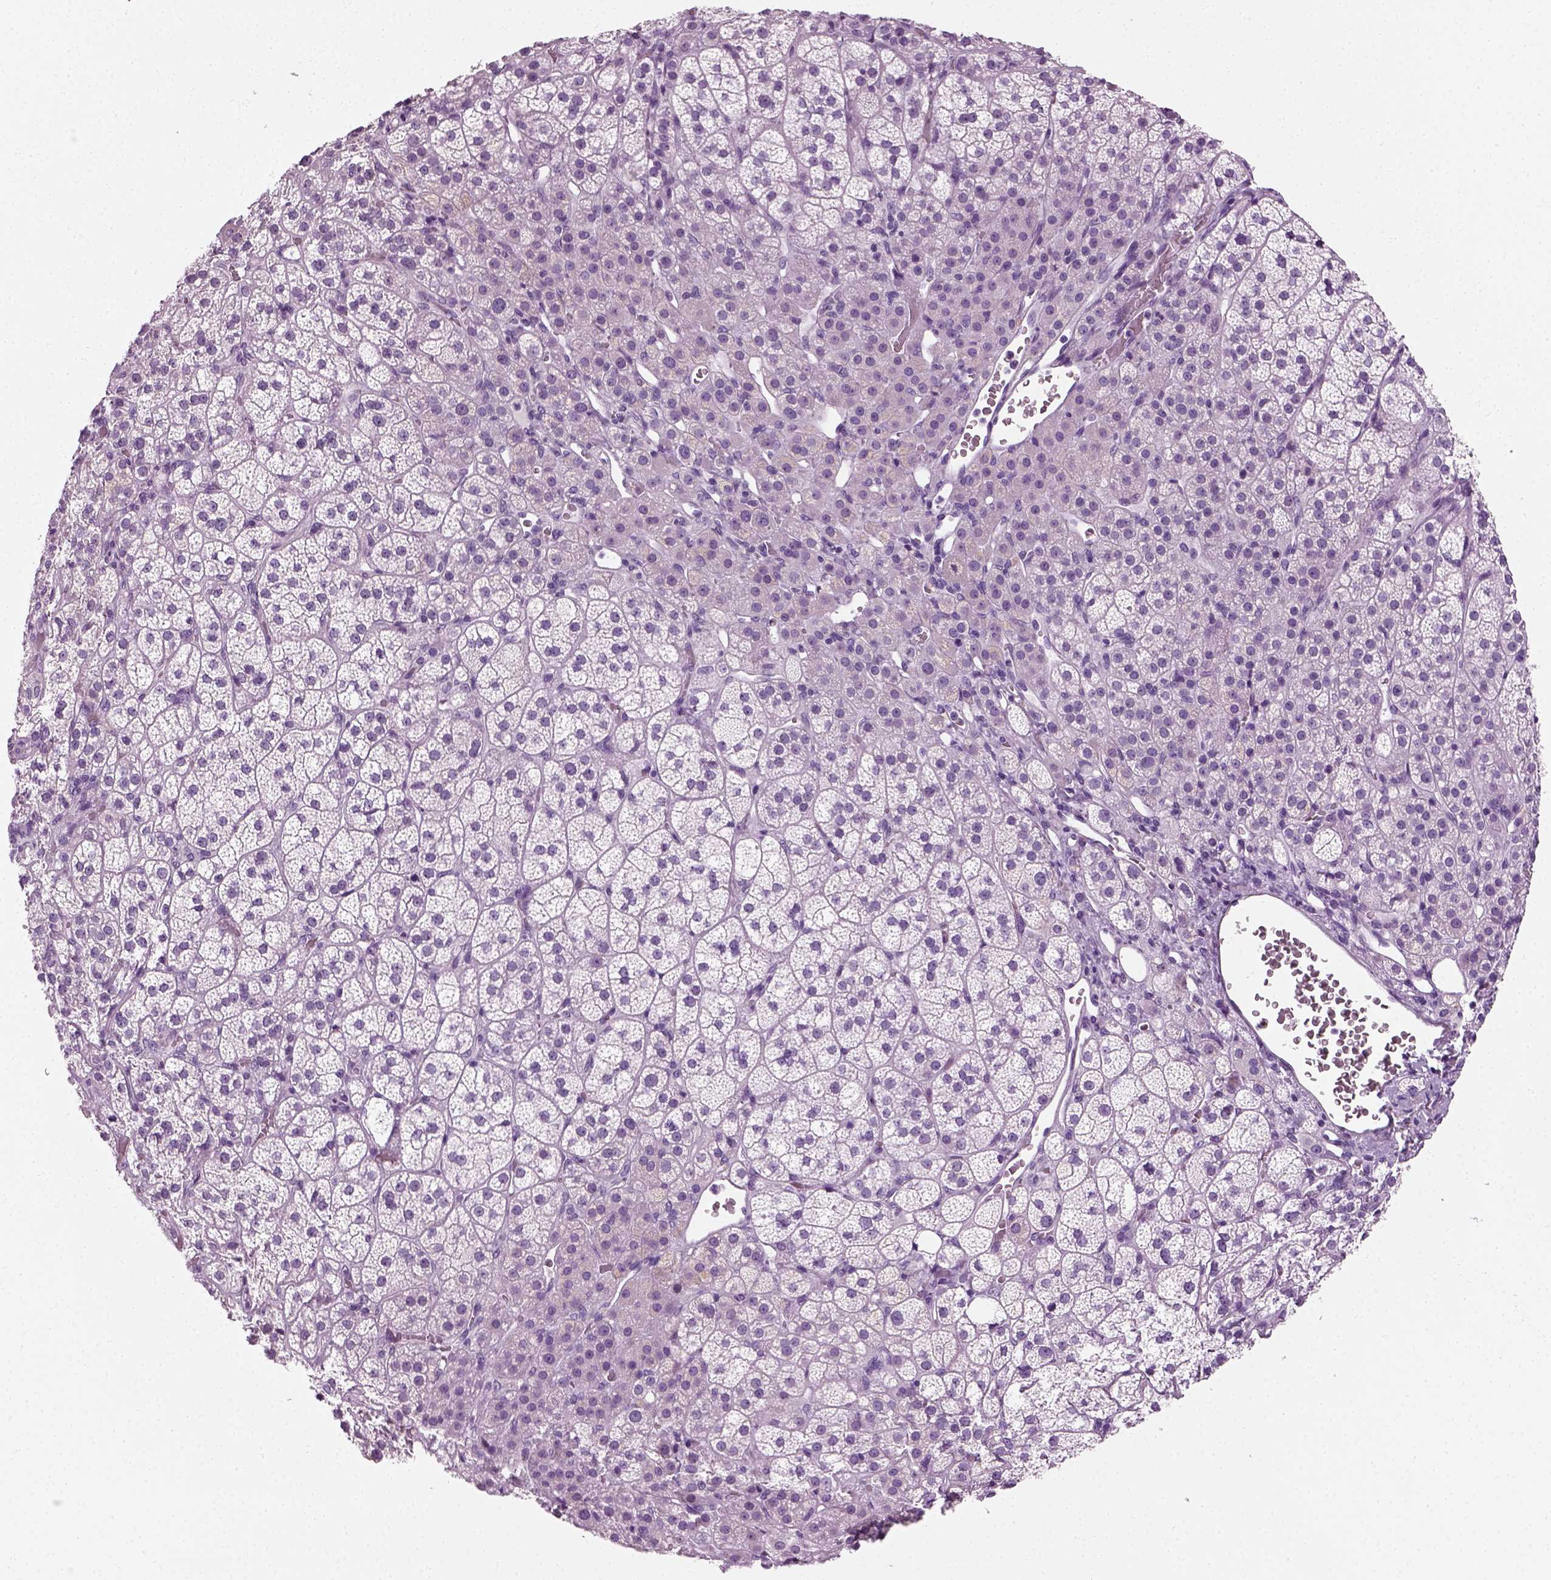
{"staining": {"intensity": "negative", "quantity": "none", "location": "none"}, "tissue": "adrenal gland", "cell_type": "Glandular cells", "image_type": "normal", "snomed": [{"axis": "morphology", "description": "Normal tissue, NOS"}, {"axis": "topography", "description": "Adrenal gland"}], "caption": "This is an immunohistochemistry photomicrograph of benign human adrenal gland. There is no expression in glandular cells.", "gene": "SPATA31E1", "patient": {"sex": "female", "age": 60}}